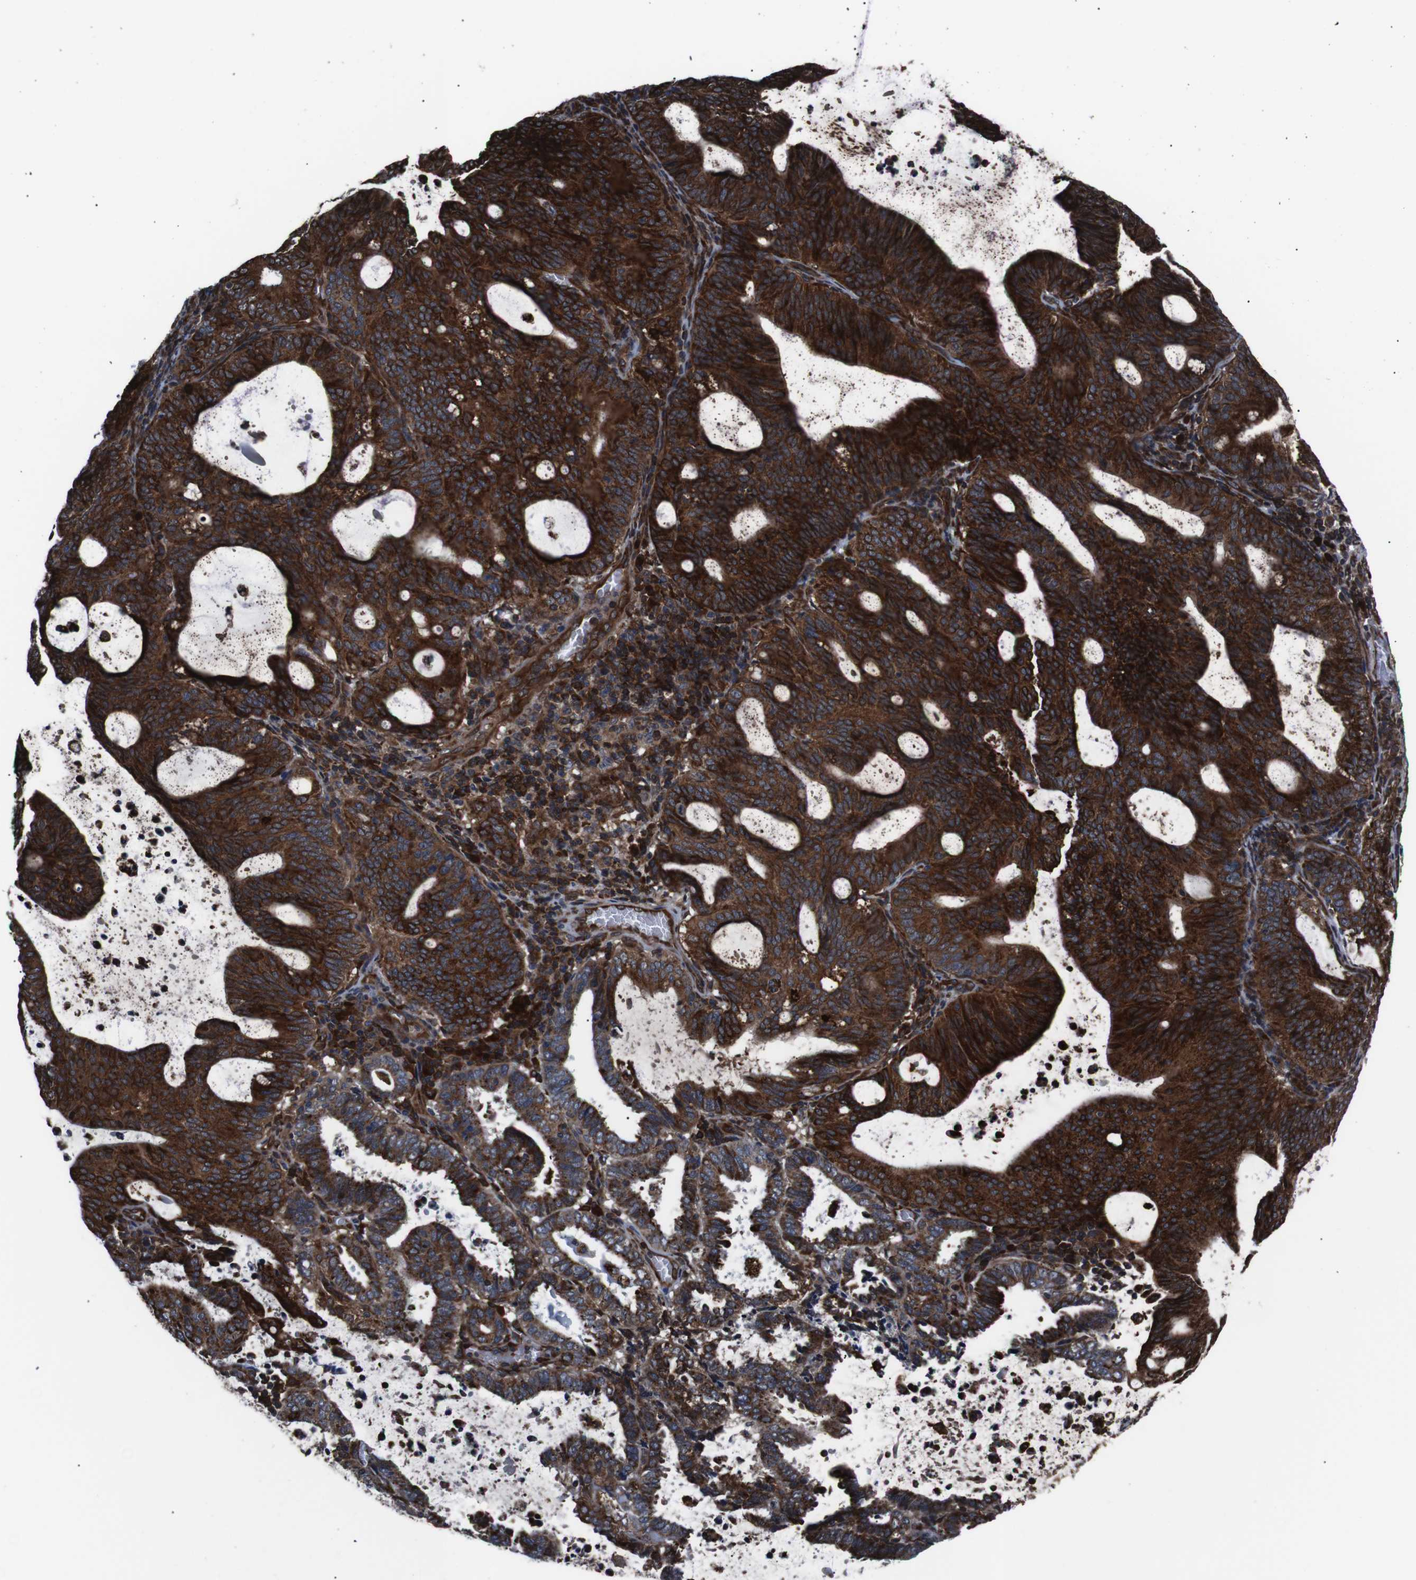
{"staining": {"intensity": "strong", "quantity": ">75%", "location": "cytoplasmic/membranous"}, "tissue": "endometrial cancer", "cell_type": "Tumor cells", "image_type": "cancer", "snomed": [{"axis": "morphology", "description": "Adenocarcinoma, NOS"}, {"axis": "topography", "description": "Uterus"}], "caption": "Endometrial adenocarcinoma tissue shows strong cytoplasmic/membranous staining in about >75% of tumor cells", "gene": "EIF4A2", "patient": {"sex": "female", "age": 83}}